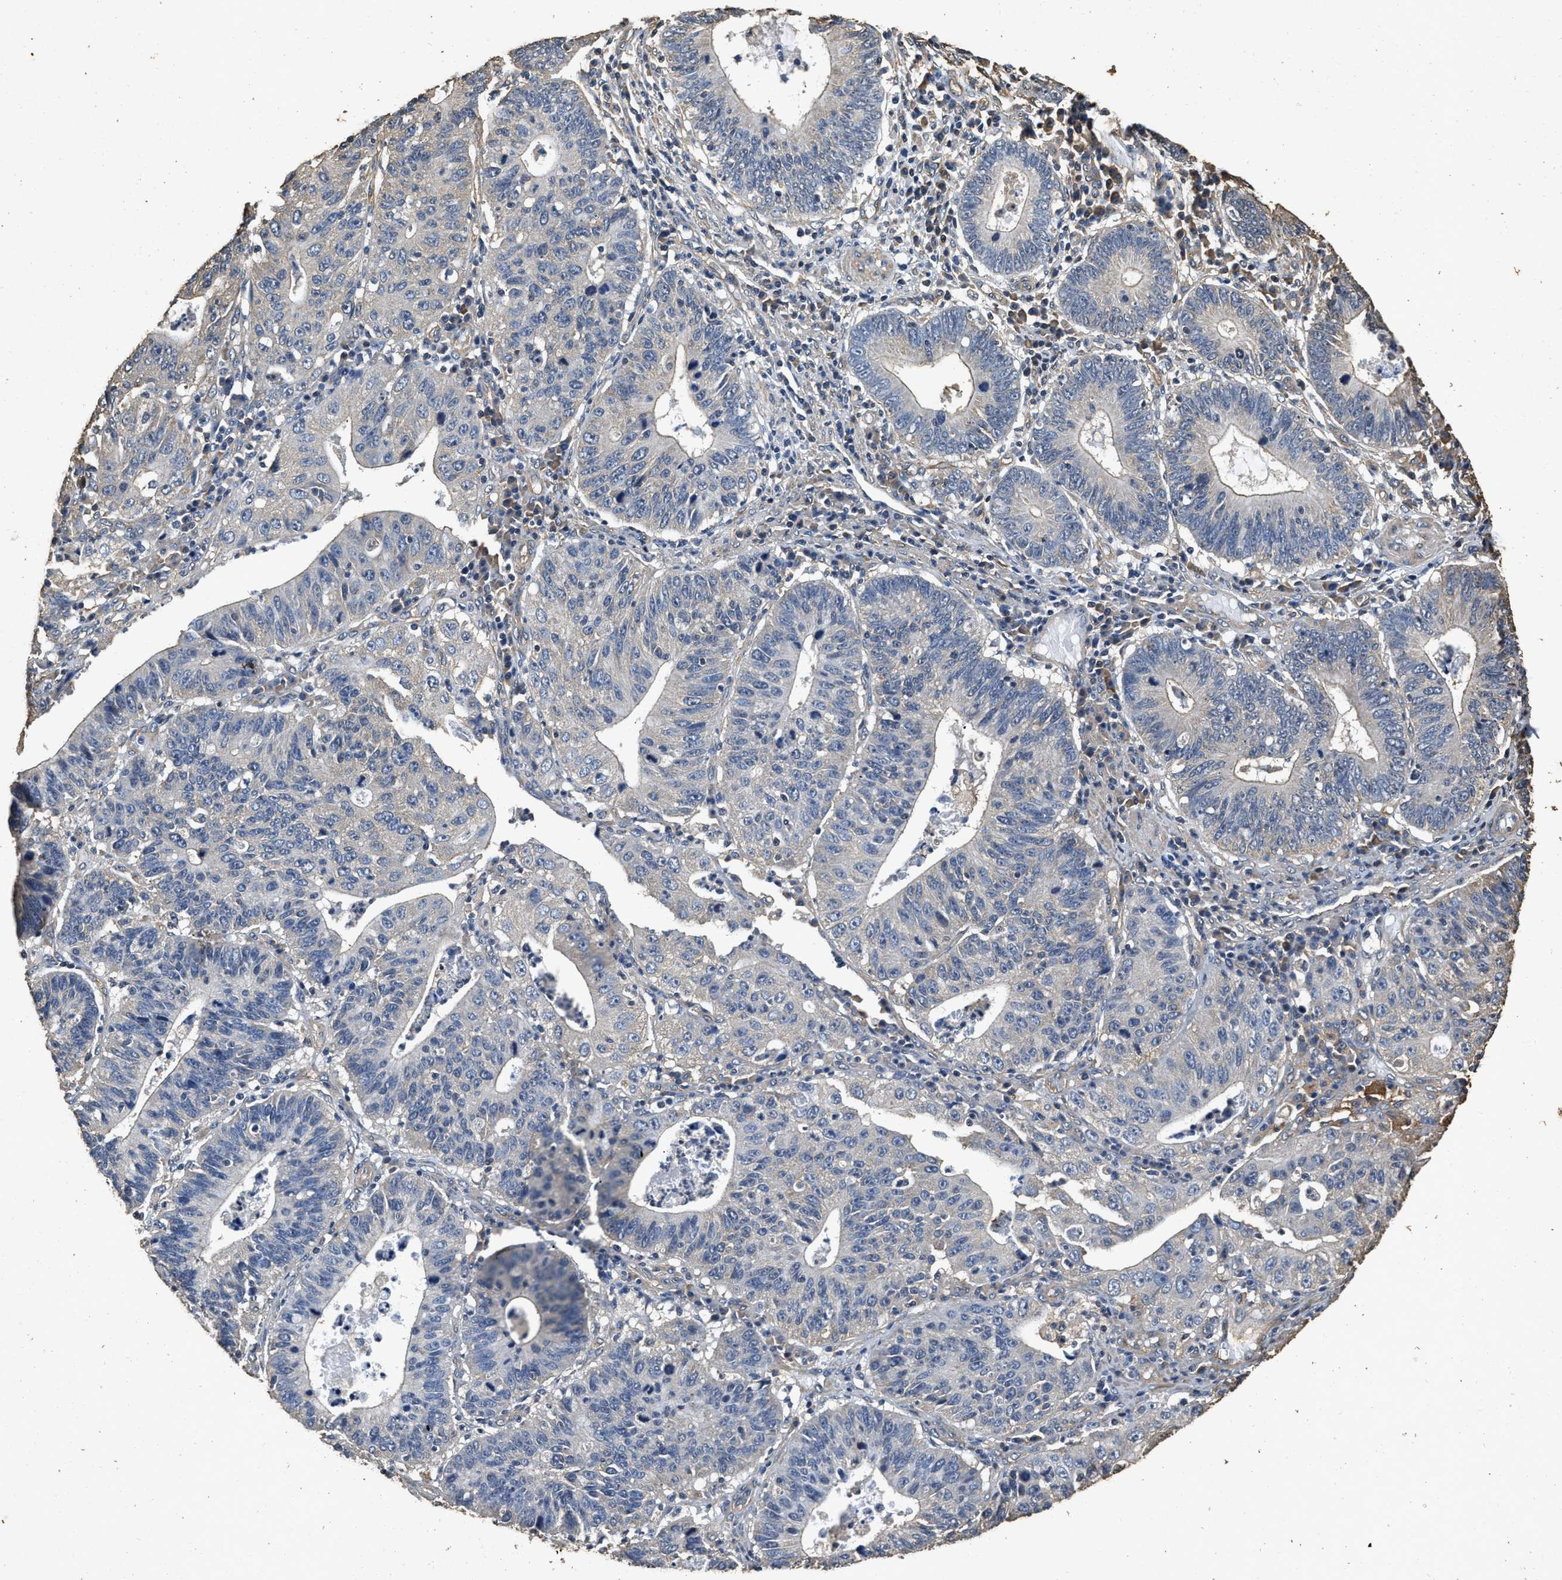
{"staining": {"intensity": "negative", "quantity": "none", "location": "none"}, "tissue": "stomach cancer", "cell_type": "Tumor cells", "image_type": "cancer", "snomed": [{"axis": "morphology", "description": "Adenocarcinoma, NOS"}, {"axis": "topography", "description": "Stomach"}], "caption": "Immunohistochemical staining of human stomach cancer shows no significant positivity in tumor cells.", "gene": "MIB1", "patient": {"sex": "male", "age": 59}}